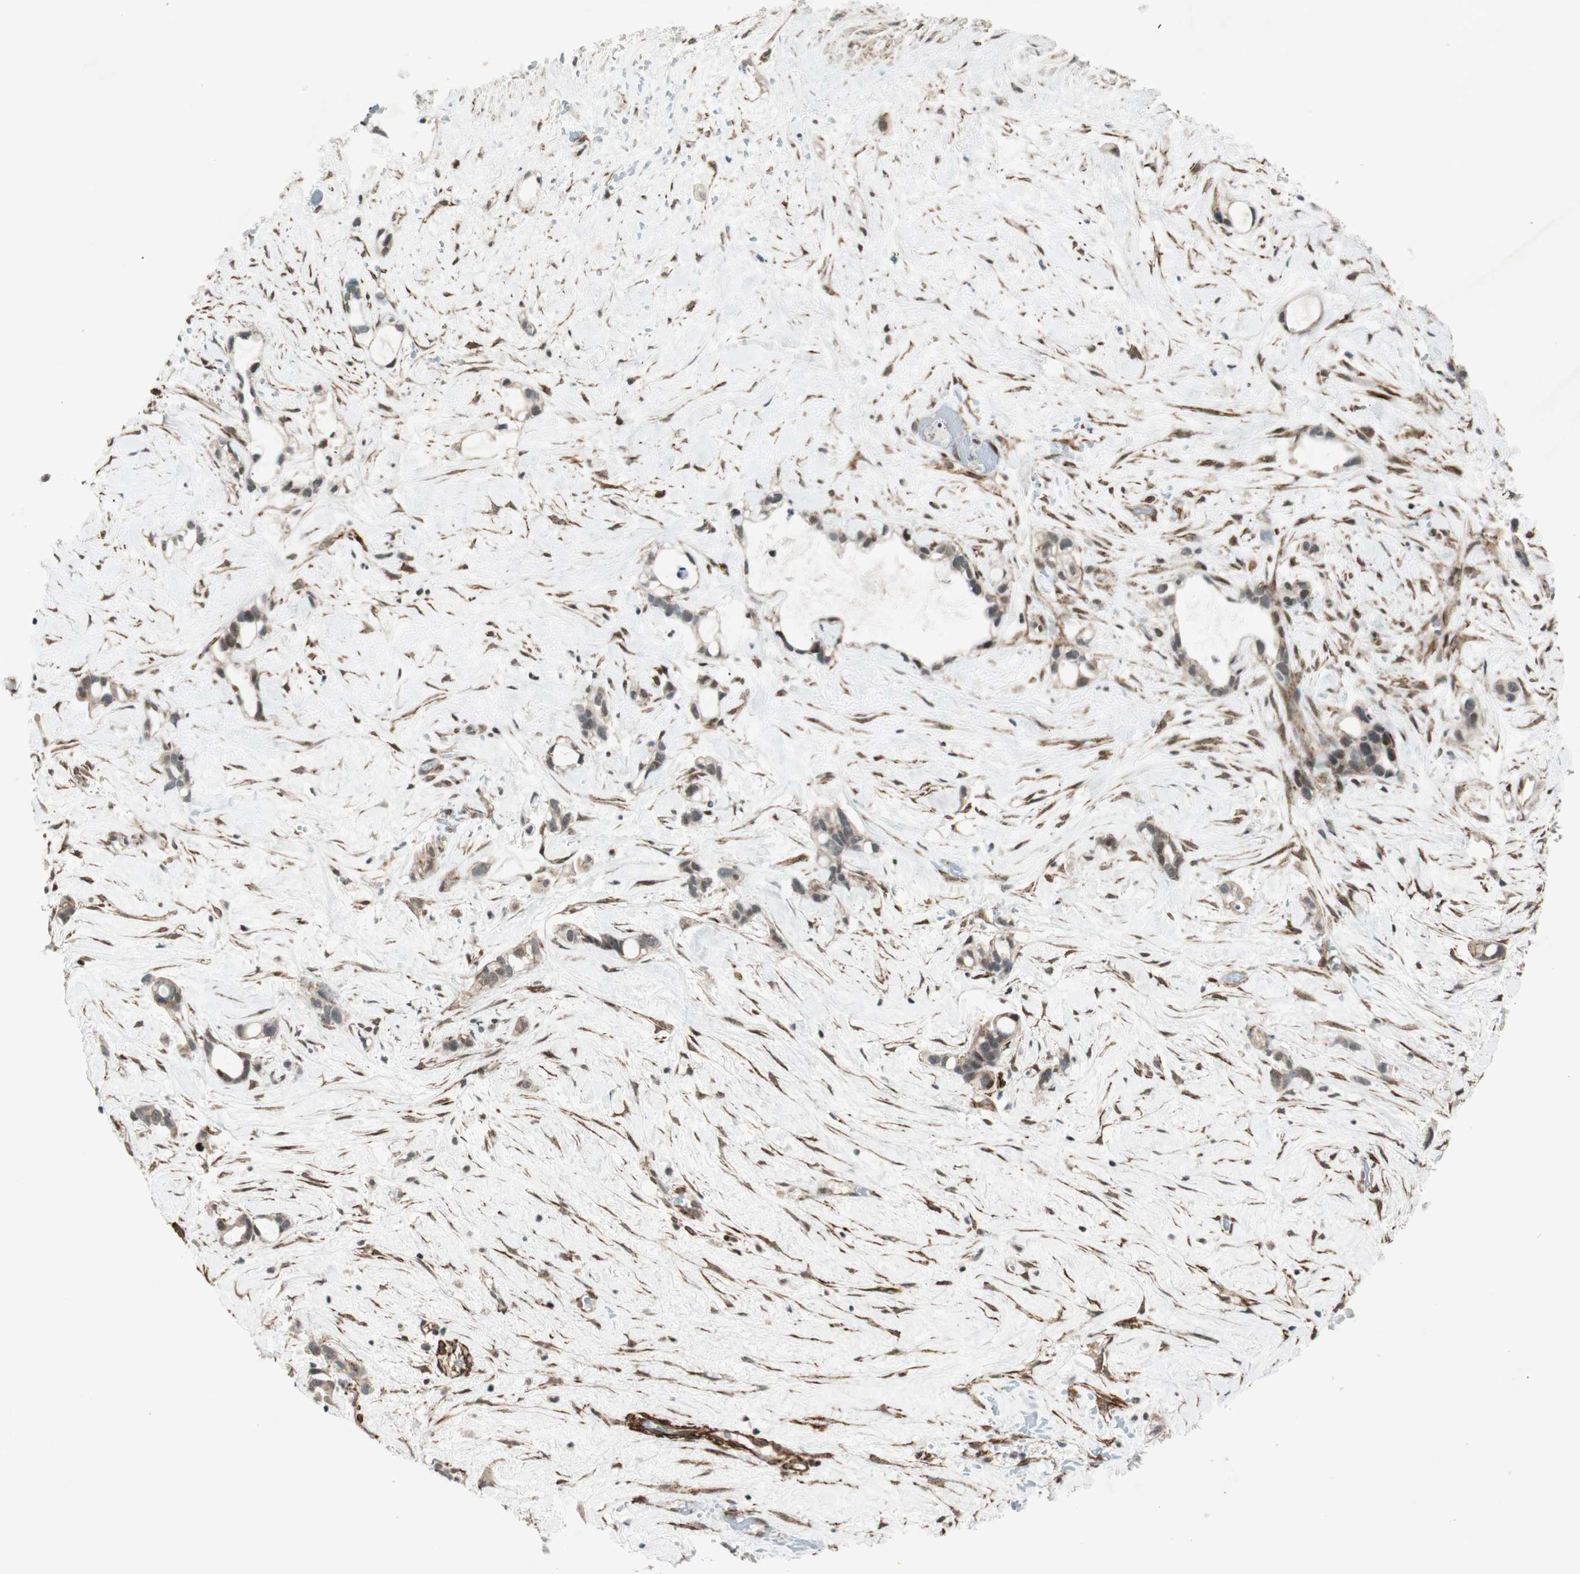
{"staining": {"intensity": "weak", "quantity": "25%-75%", "location": "cytoplasmic/membranous,nuclear"}, "tissue": "liver cancer", "cell_type": "Tumor cells", "image_type": "cancer", "snomed": [{"axis": "morphology", "description": "Cholangiocarcinoma"}, {"axis": "topography", "description": "Liver"}], "caption": "IHC photomicrograph of neoplastic tissue: human liver cholangiocarcinoma stained using immunohistochemistry demonstrates low levels of weak protein expression localized specifically in the cytoplasmic/membranous and nuclear of tumor cells, appearing as a cytoplasmic/membranous and nuclear brown color.", "gene": "CDK19", "patient": {"sex": "female", "age": 65}}